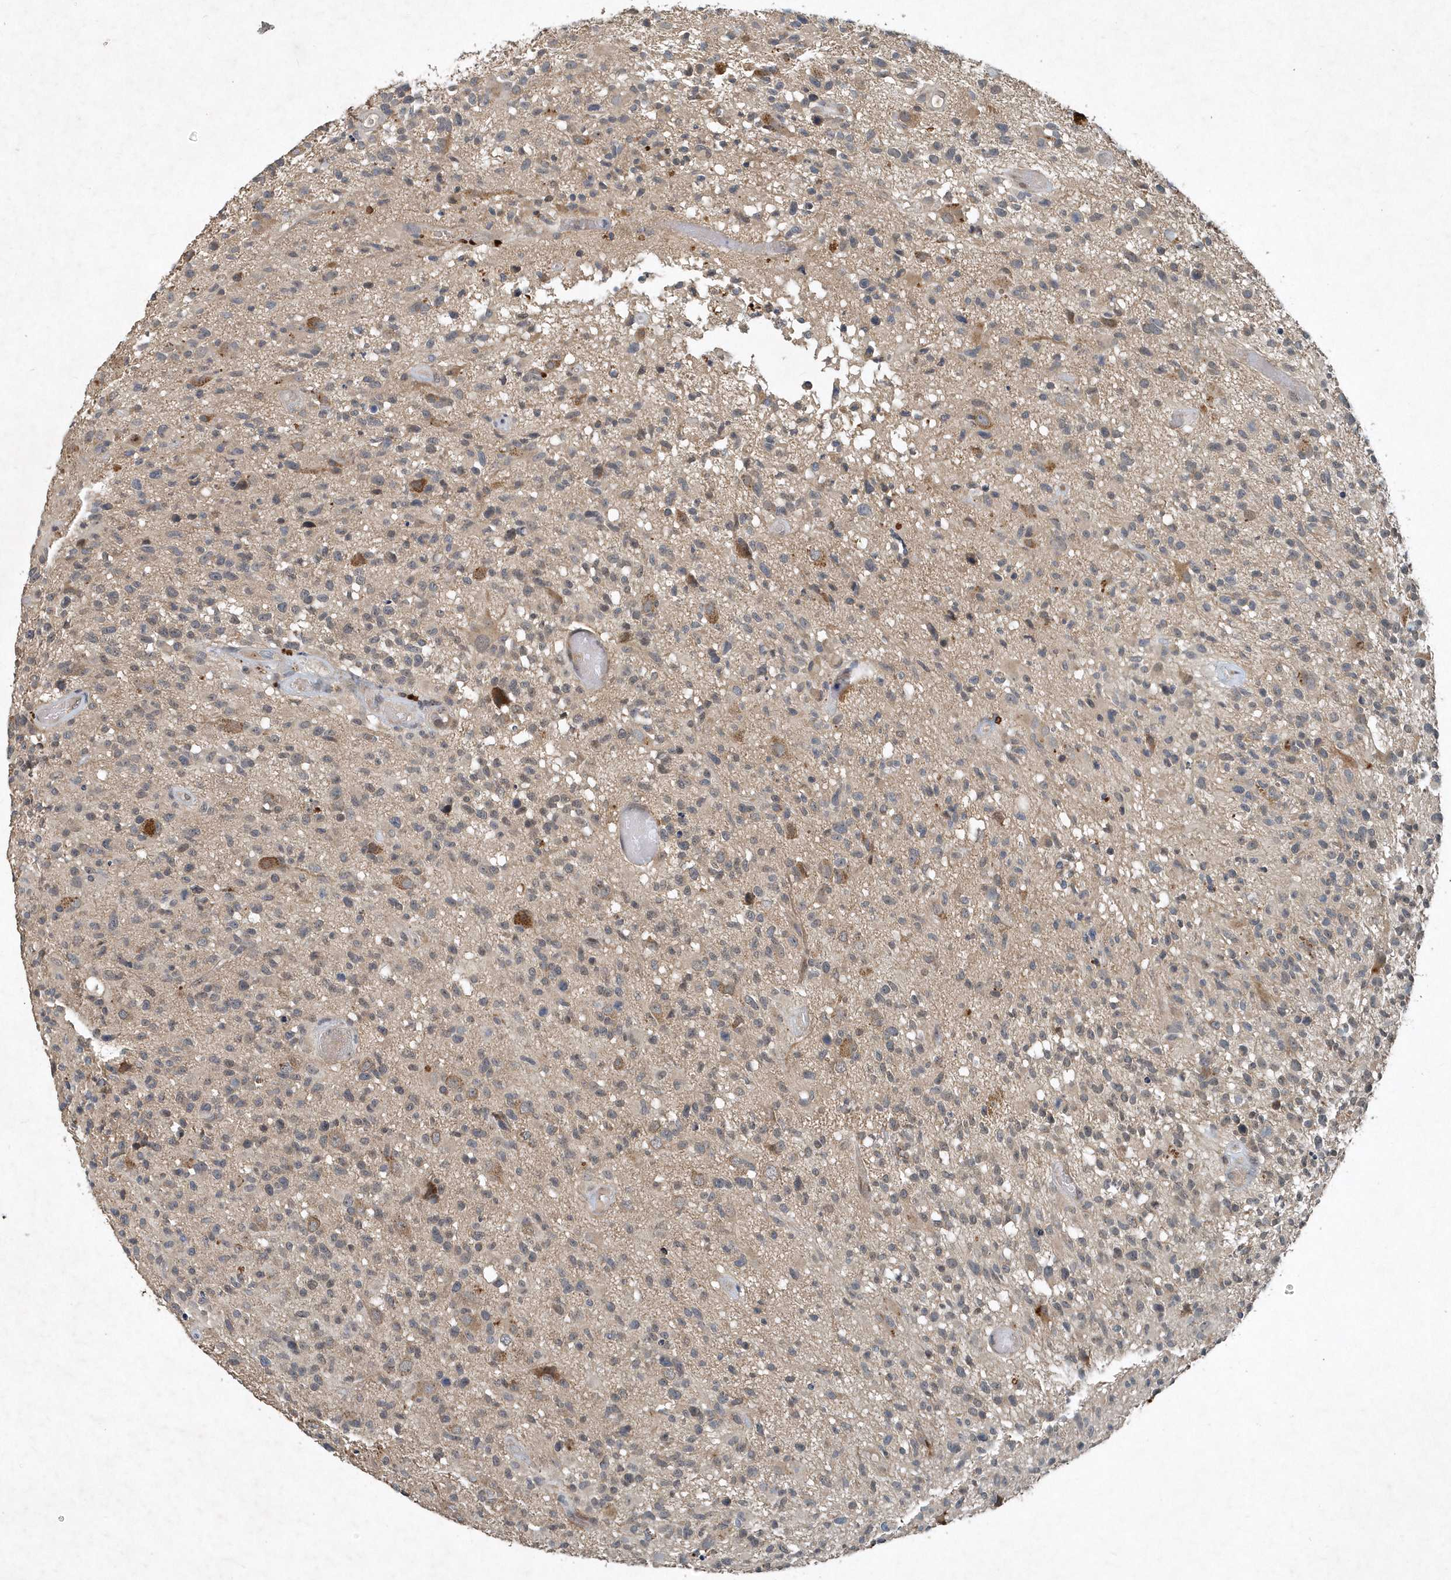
{"staining": {"intensity": "negative", "quantity": "none", "location": "none"}, "tissue": "glioma", "cell_type": "Tumor cells", "image_type": "cancer", "snomed": [{"axis": "morphology", "description": "Glioma, malignant, High grade"}, {"axis": "morphology", "description": "Glioblastoma, NOS"}, {"axis": "topography", "description": "Brain"}], "caption": "IHC of human glioma displays no expression in tumor cells.", "gene": "SCFD2", "patient": {"sex": "male", "age": 60}}